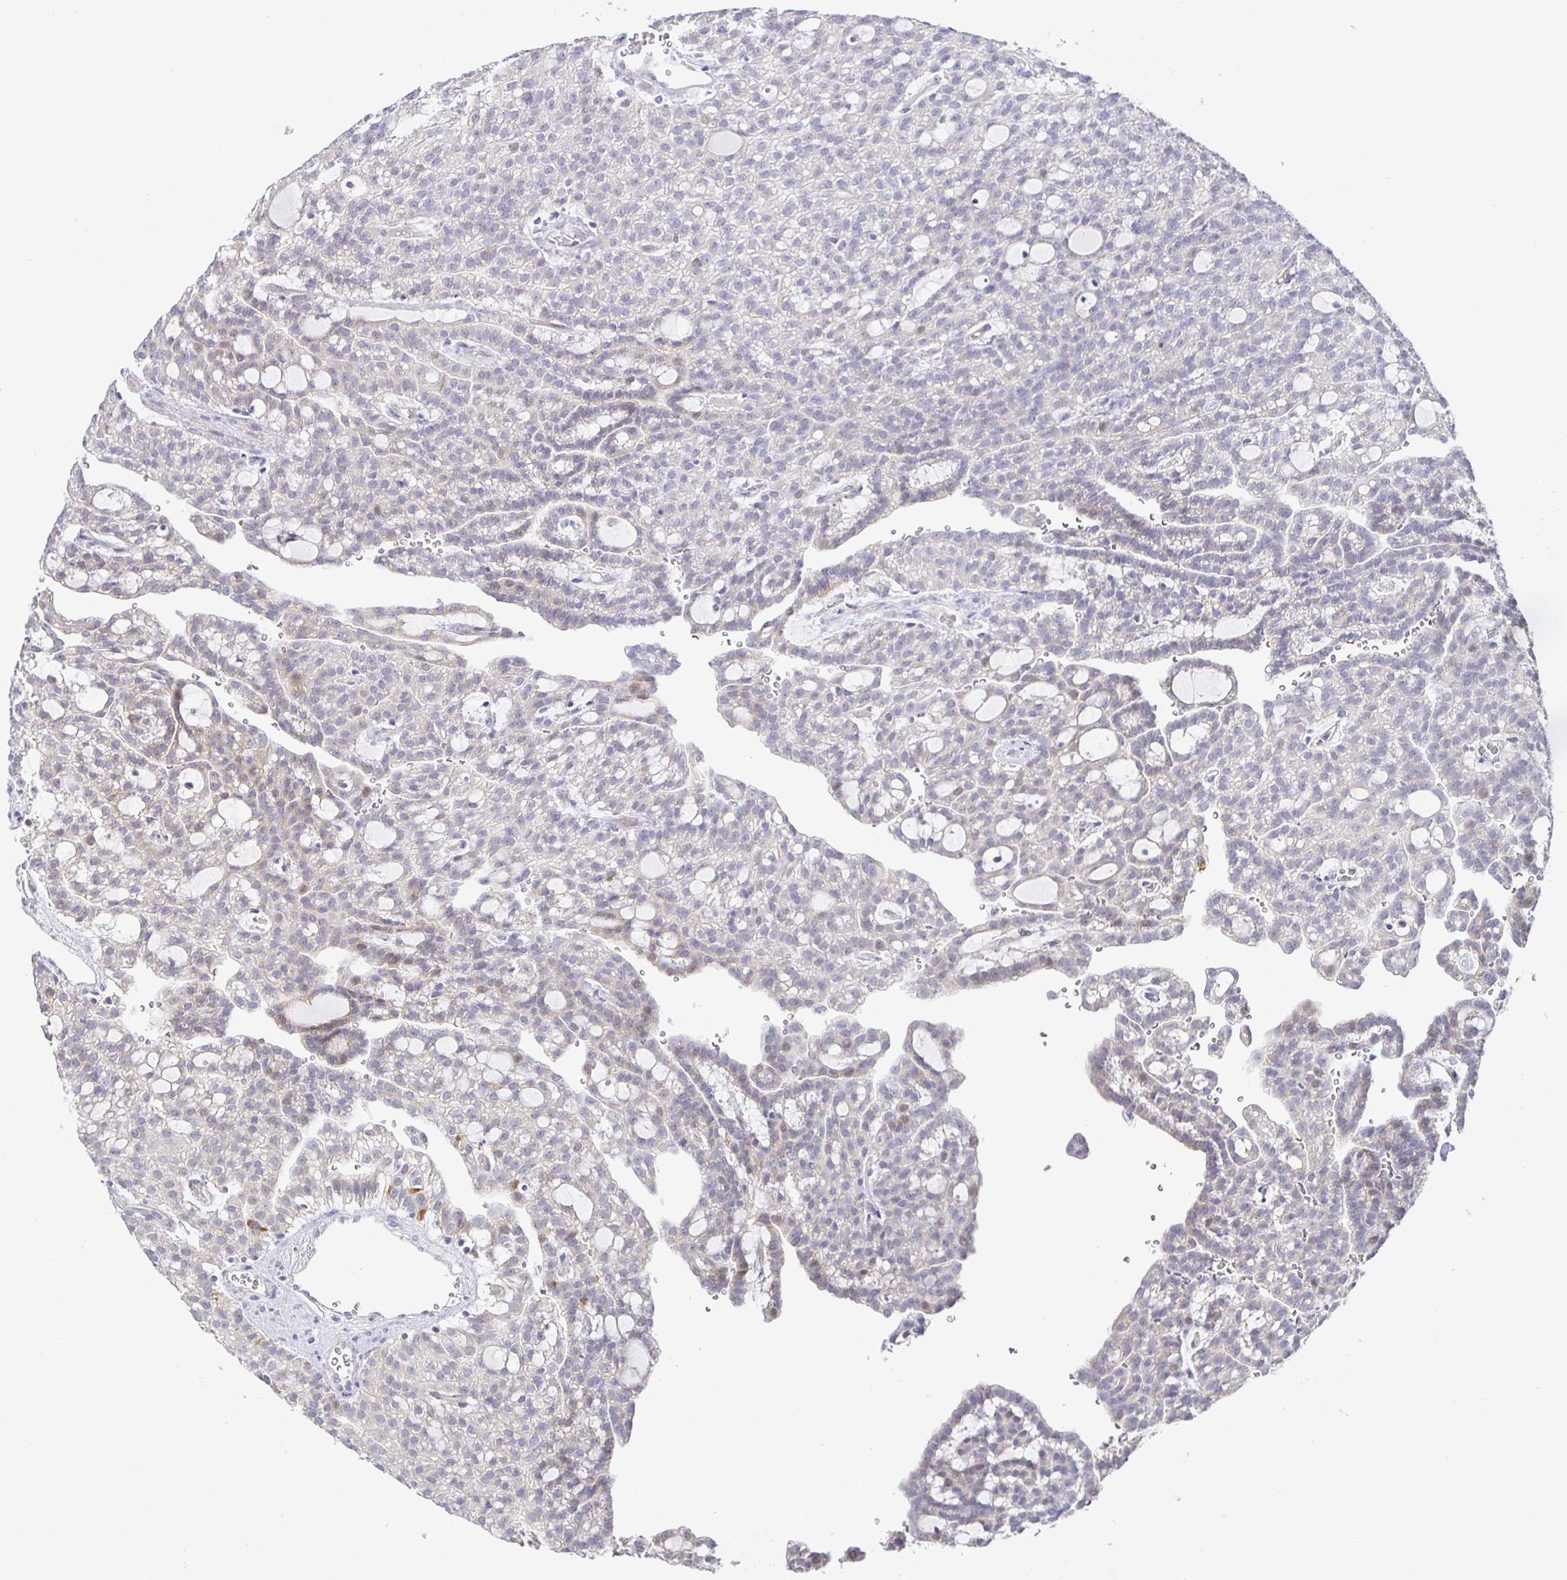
{"staining": {"intensity": "negative", "quantity": "none", "location": "none"}, "tissue": "renal cancer", "cell_type": "Tumor cells", "image_type": "cancer", "snomed": [{"axis": "morphology", "description": "Adenocarcinoma, NOS"}, {"axis": "topography", "description": "Kidney"}], "caption": "Tumor cells are negative for brown protein staining in renal adenocarcinoma.", "gene": "CIT", "patient": {"sex": "male", "age": 63}}